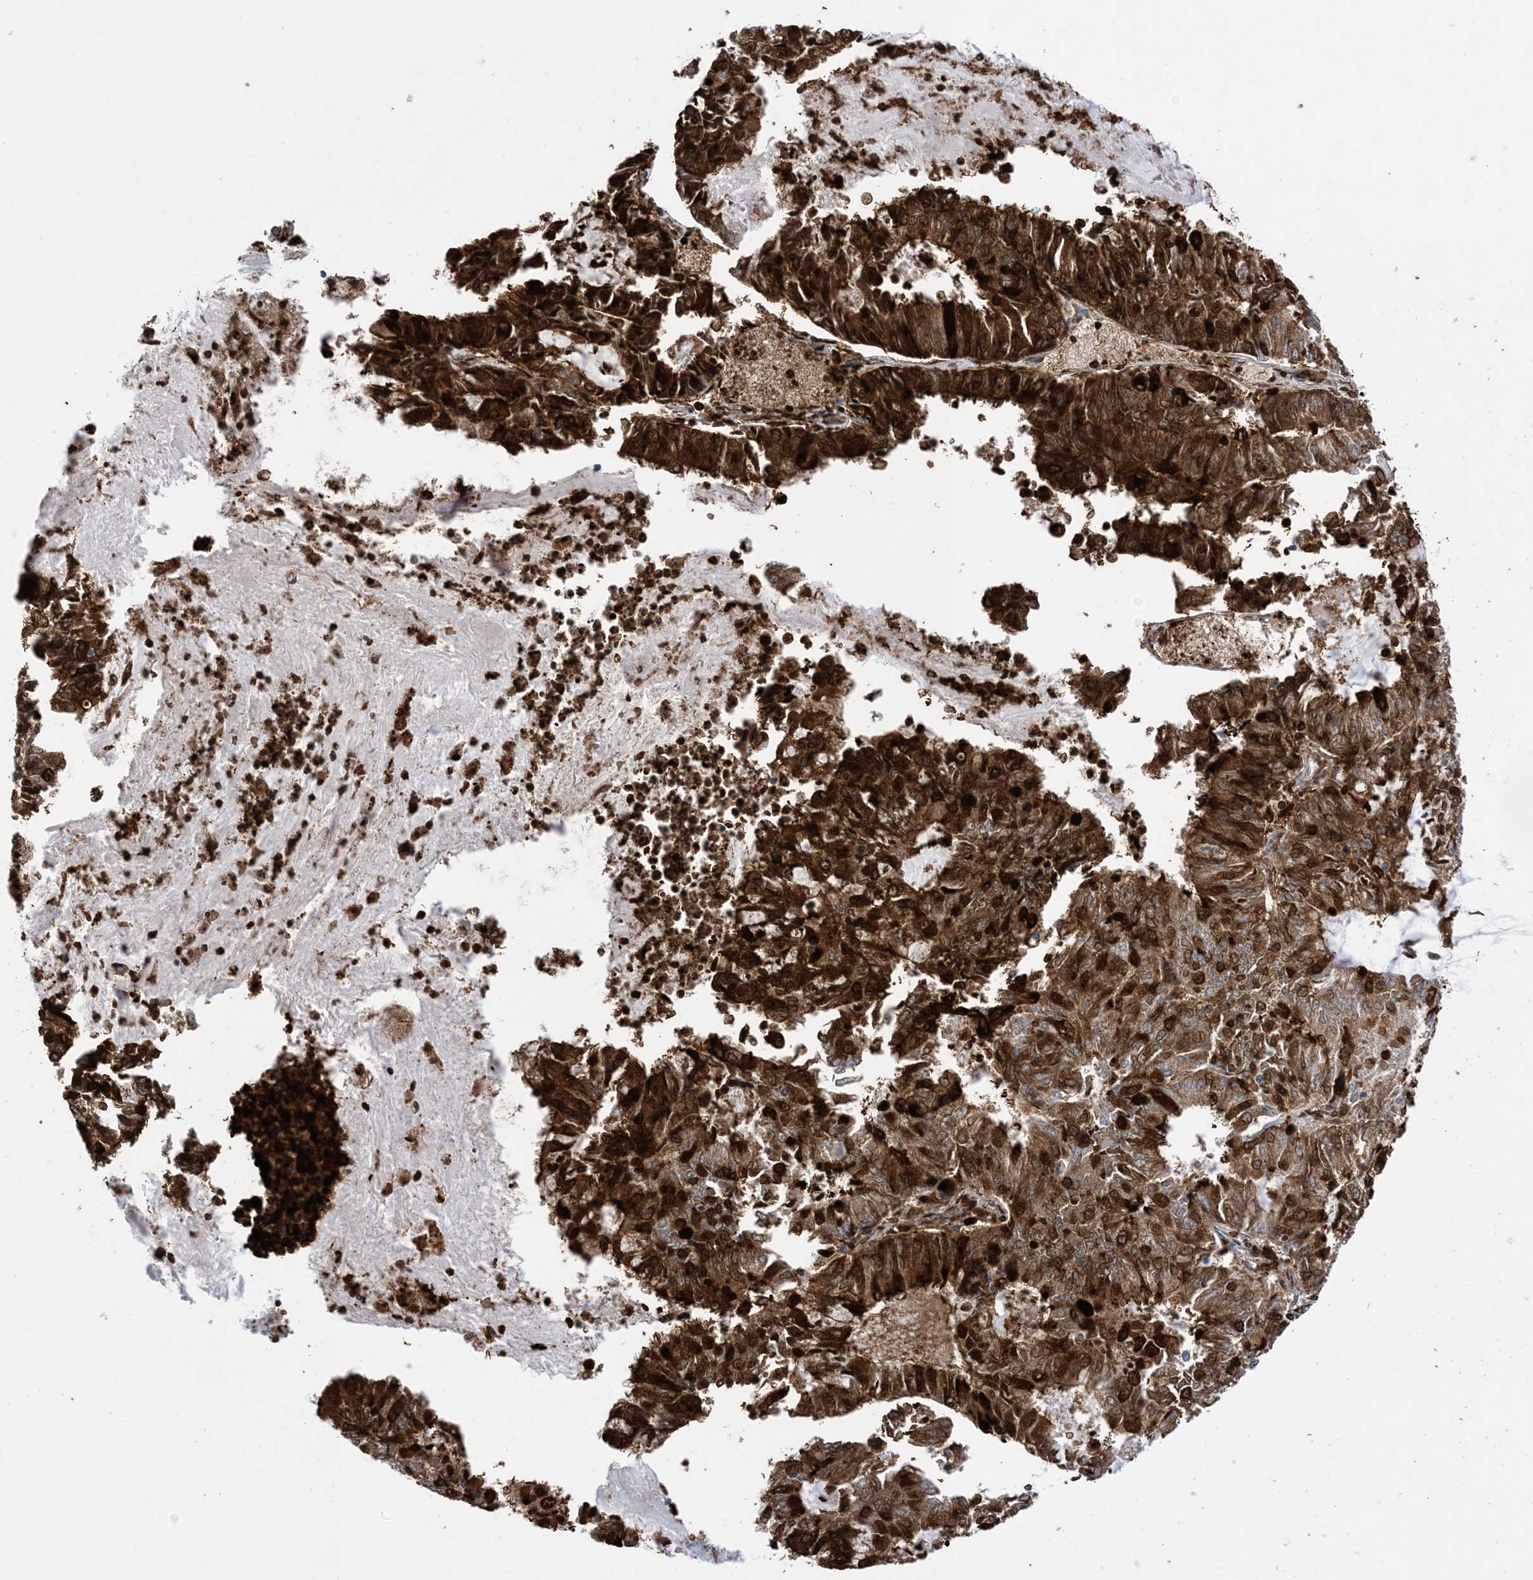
{"staining": {"intensity": "strong", "quantity": ">75%", "location": "cytoplasmic/membranous,nuclear"}, "tissue": "endometrial cancer", "cell_type": "Tumor cells", "image_type": "cancer", "snomed": [{"axis": "morphology", "description": "Adenocarcinoma, NOS"}, {"axis": "topography", "description": "Endometrium"}], "caption": "The image shows immunohistochemical staining of endometrial adenocarcinoma. There is strong cytoplasmic/membranous and nuclear expression is present in about >75% of tumor cells. The protein of interest is shown in brown color, while the nuclei are stained blue.", "gene": "ANXA1", "patient": {"sex": "female", "age": 57}}